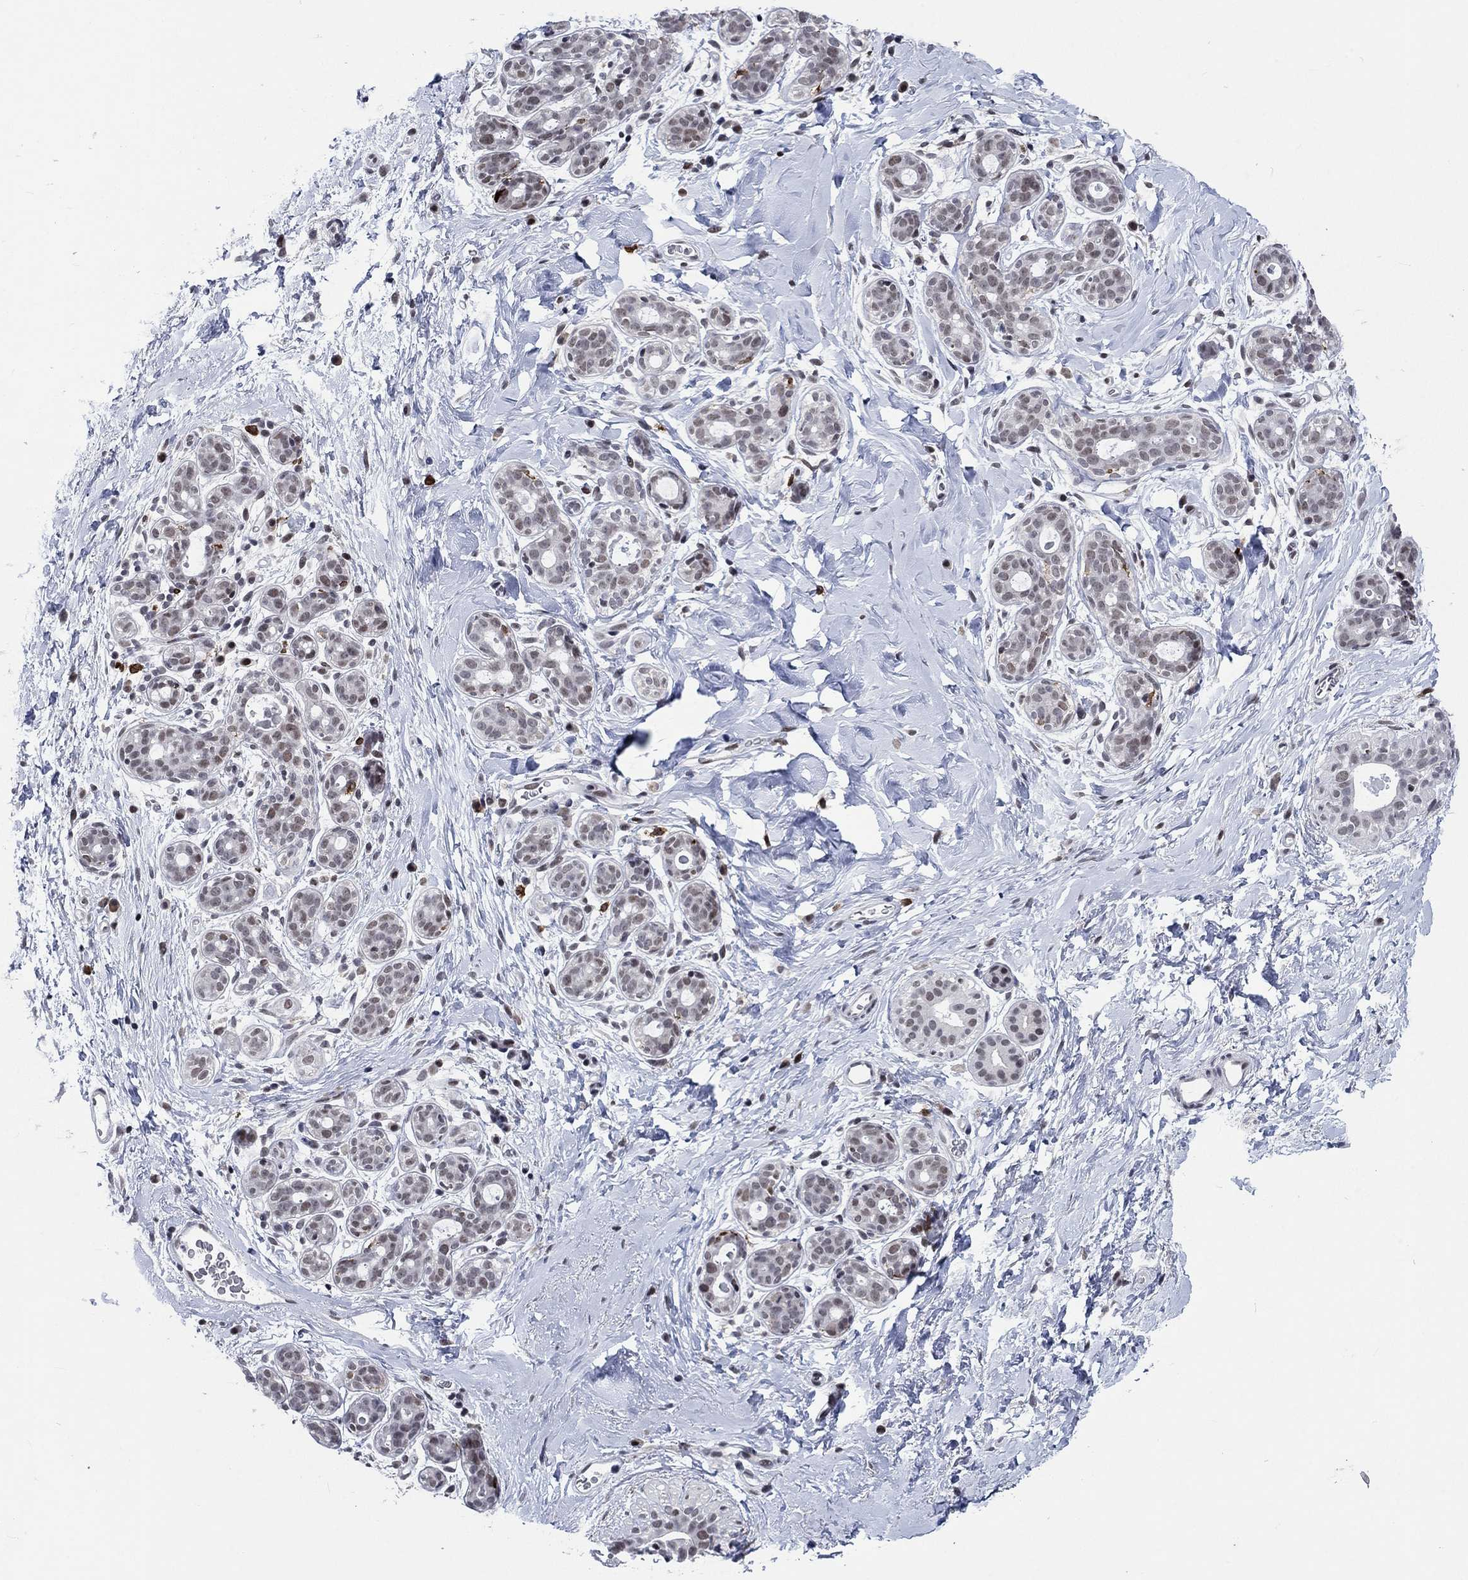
{"staining": {"intensity": "negative", "quantity": "none", "location": "none"}, "tissue": "breast", "cell_type": "Adipocytes", "image_type": "normal", "snomed": [{"axis": "morphology", "description": "Normal tissue, NOS"}, {"axis": "topography", "description": "Breast"}], "caption": "High power microscopy image of an immunohistochemistry (IHC) micrograph of benign breast, revealing no significant expression in adipocytes. Nuclei are stained in blue.", "gene": "HCFC1", "patient": {"sex": "female", "age": 43}}